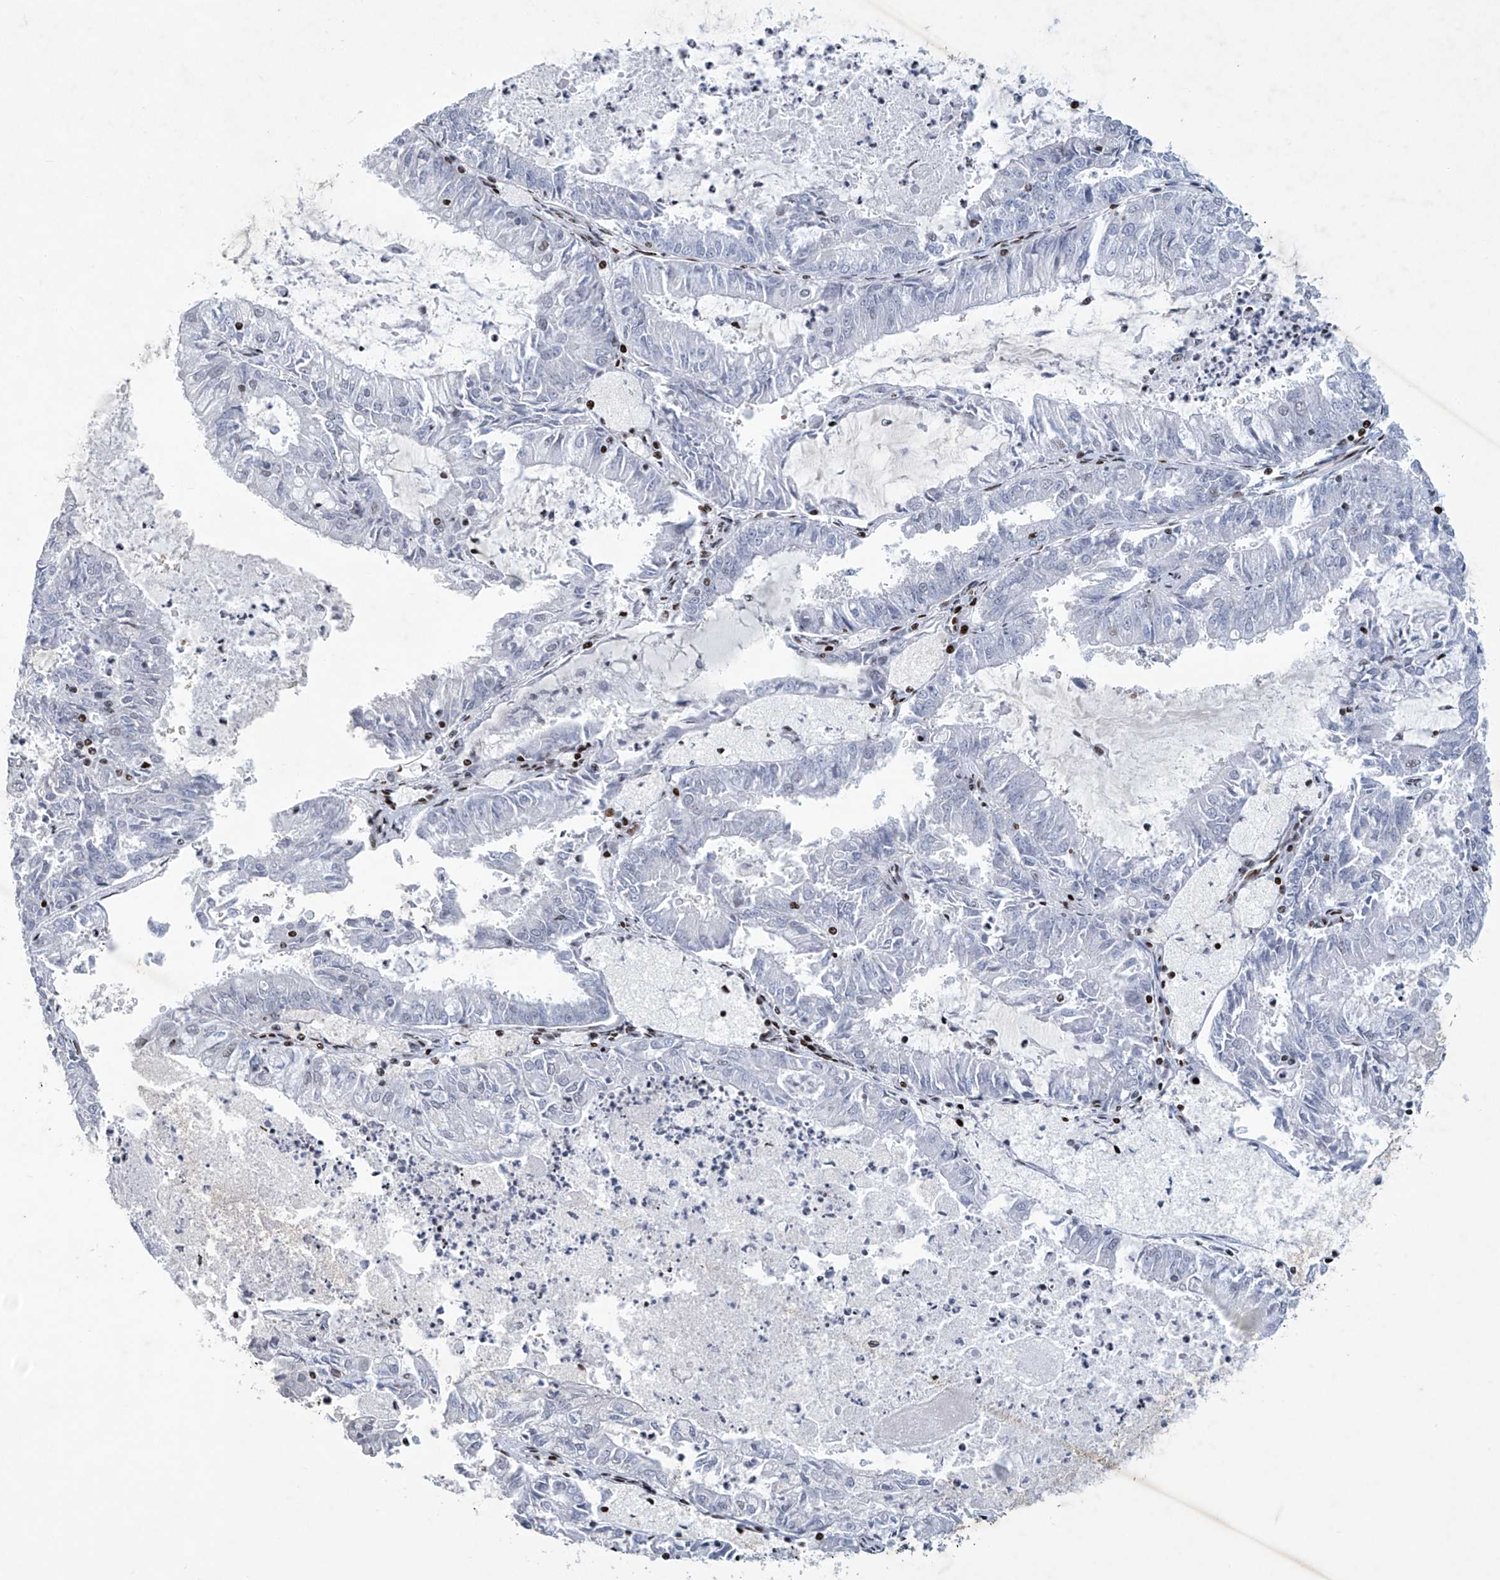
{"staining": {"intensity": "negative", "quantity": "none", "location": "none"}, "tissue": "endometrial cancer", "cell_type": "Tumor cells", "image_type": "cancer", "snomed": [{"axis": "morphology", "description": "Adenocarcinoma, NOS"}, {"axis": "topography", "description": "Endometrium"}], "caption": "Human adenocarcinoma (endometrial) stained for a protein using immunohistochemistry displays no positivity in tumor cells.", "gene": "RFX7", "patient": {"sex": "female", "age": 57}}